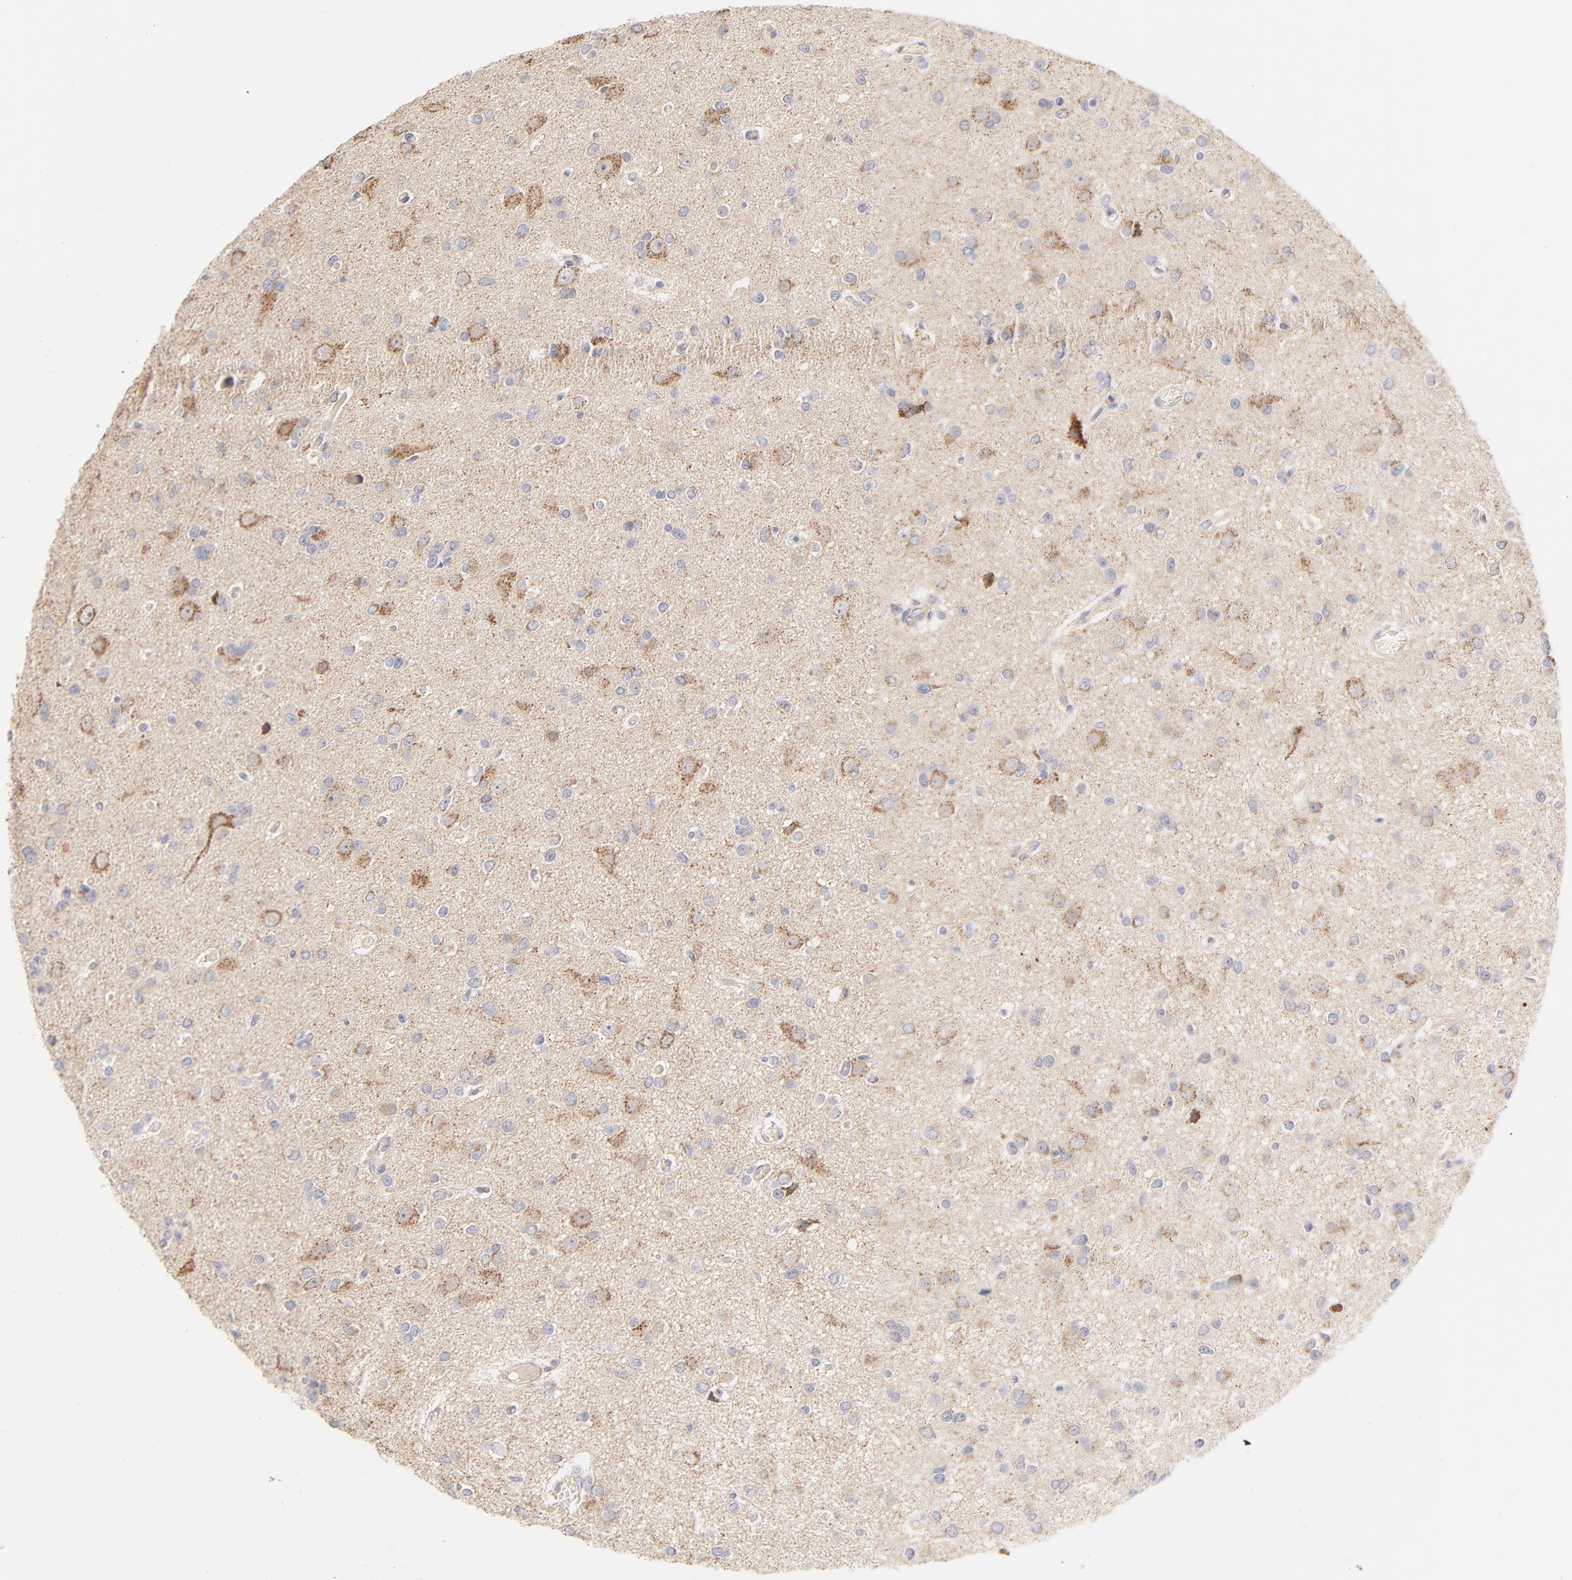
{"staining": {"intensity": "moderate", "quantity": ">75%", "location": "cytoplasmic/membranous"}, "tissue": "glioma", "cell_type": "Tumor cells", "image_type": "cancer", "snomed": [{"axis": "morphology", "description": "Glioma, malignant, Low grade"}, {"axis": "topography", "description": "Brain"}], "caption": "Glioma stained for a protein shows moderate cytoplasmic/membranous positivity in tumor cells.", "gene": "MTERF2", "patient": {"sex": "male", "age": 42}}